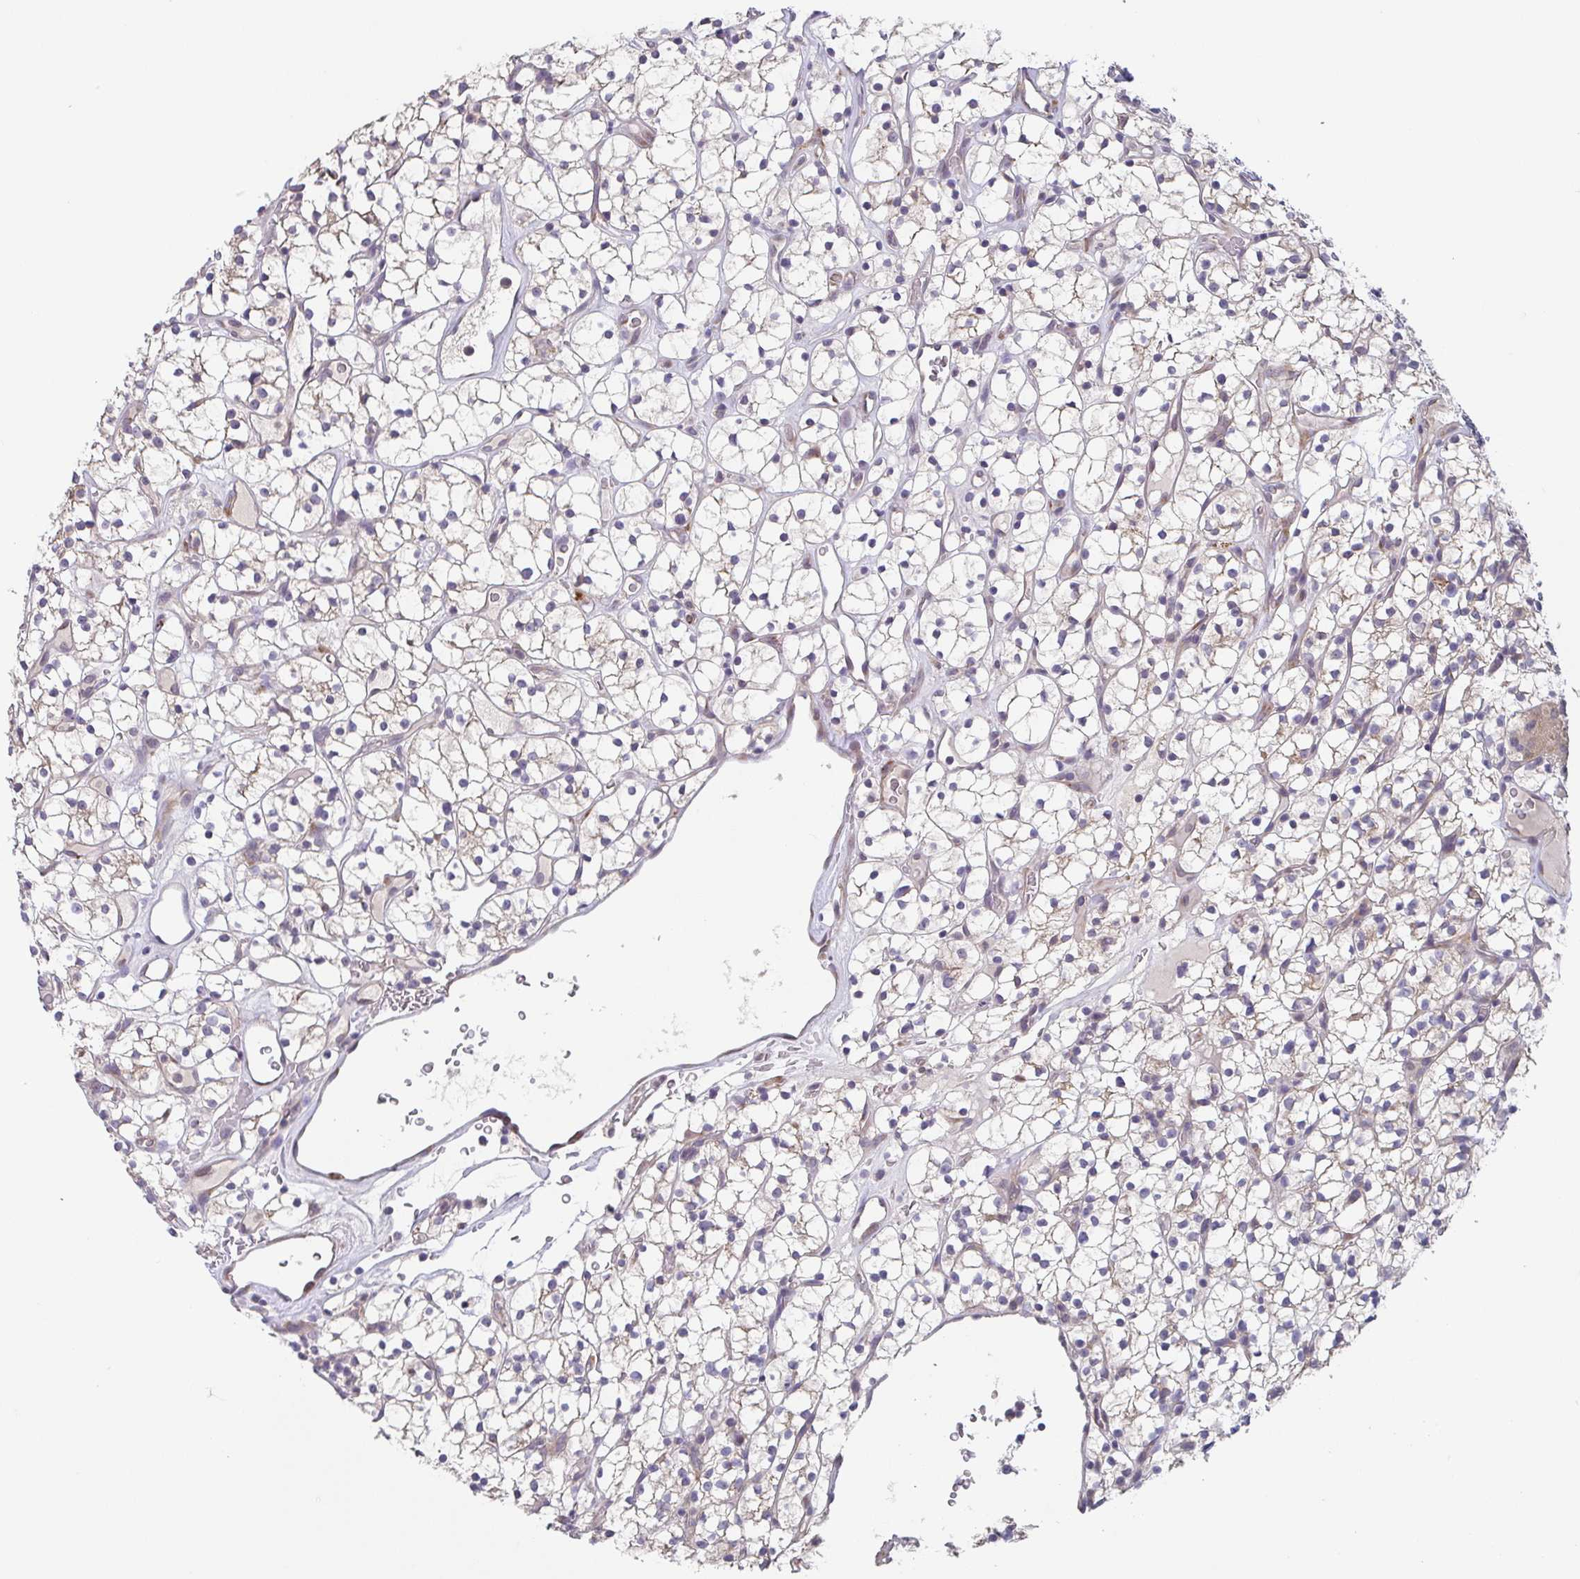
{"staining": {"intensity": "negative", "quantity": "none", "location": "none"}, "tissue": "renal cancer", "cell_type": "Tumor cells", "image_type": "cancer", "snomed": [{"axis": "morphology", "description": "Adenocarcinoma, NOS"}, {"axis": "topography", "description": "Kidney"}], "caption": "Human renal cancer (adenocarcinoma) stained for a protein using IHC exhibits no positivity in tumor cells.", "gene": "TSPAN31", "patient": {"sex": "female", "age": 64}}